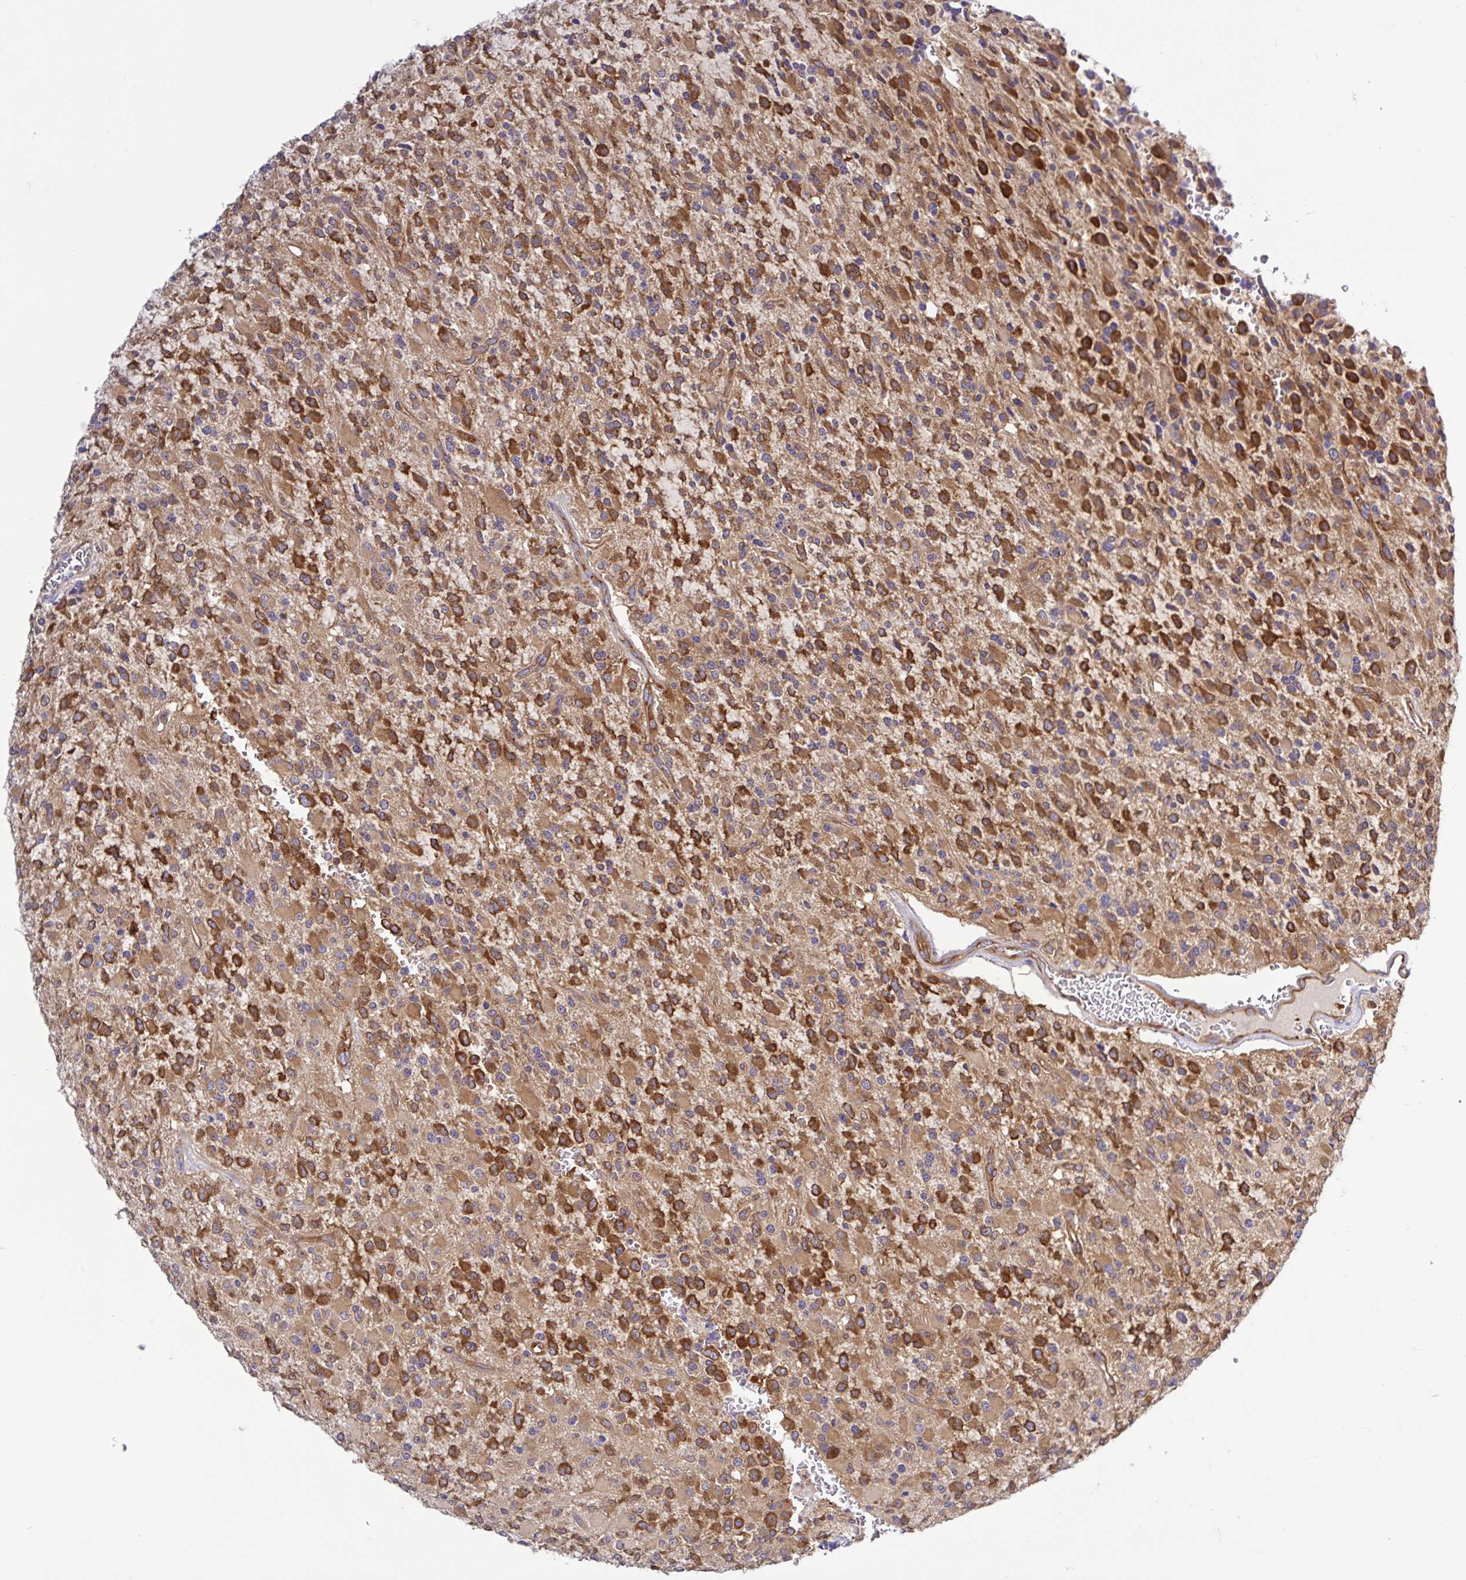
{"staining": {"intensity": "strong", "quantity": "25%-75%", "location": "cytoplasmic/membranous"}, "tissue": "glioma", "cell_type": "Tumor cells", "image_type": "cancer", "snomed": [{"axis": "morphology", "description": "Glioma, malignant, High grade"}, {"axis": "topography", "description": "Brain"}], "caption": "A micrograph of human glioma stained for a protein exhibits strong cytoplasmic/membranous brown staining in tumor cells.", "gene": "LARS1", "patient": {"sex": "male", "age": 34}}